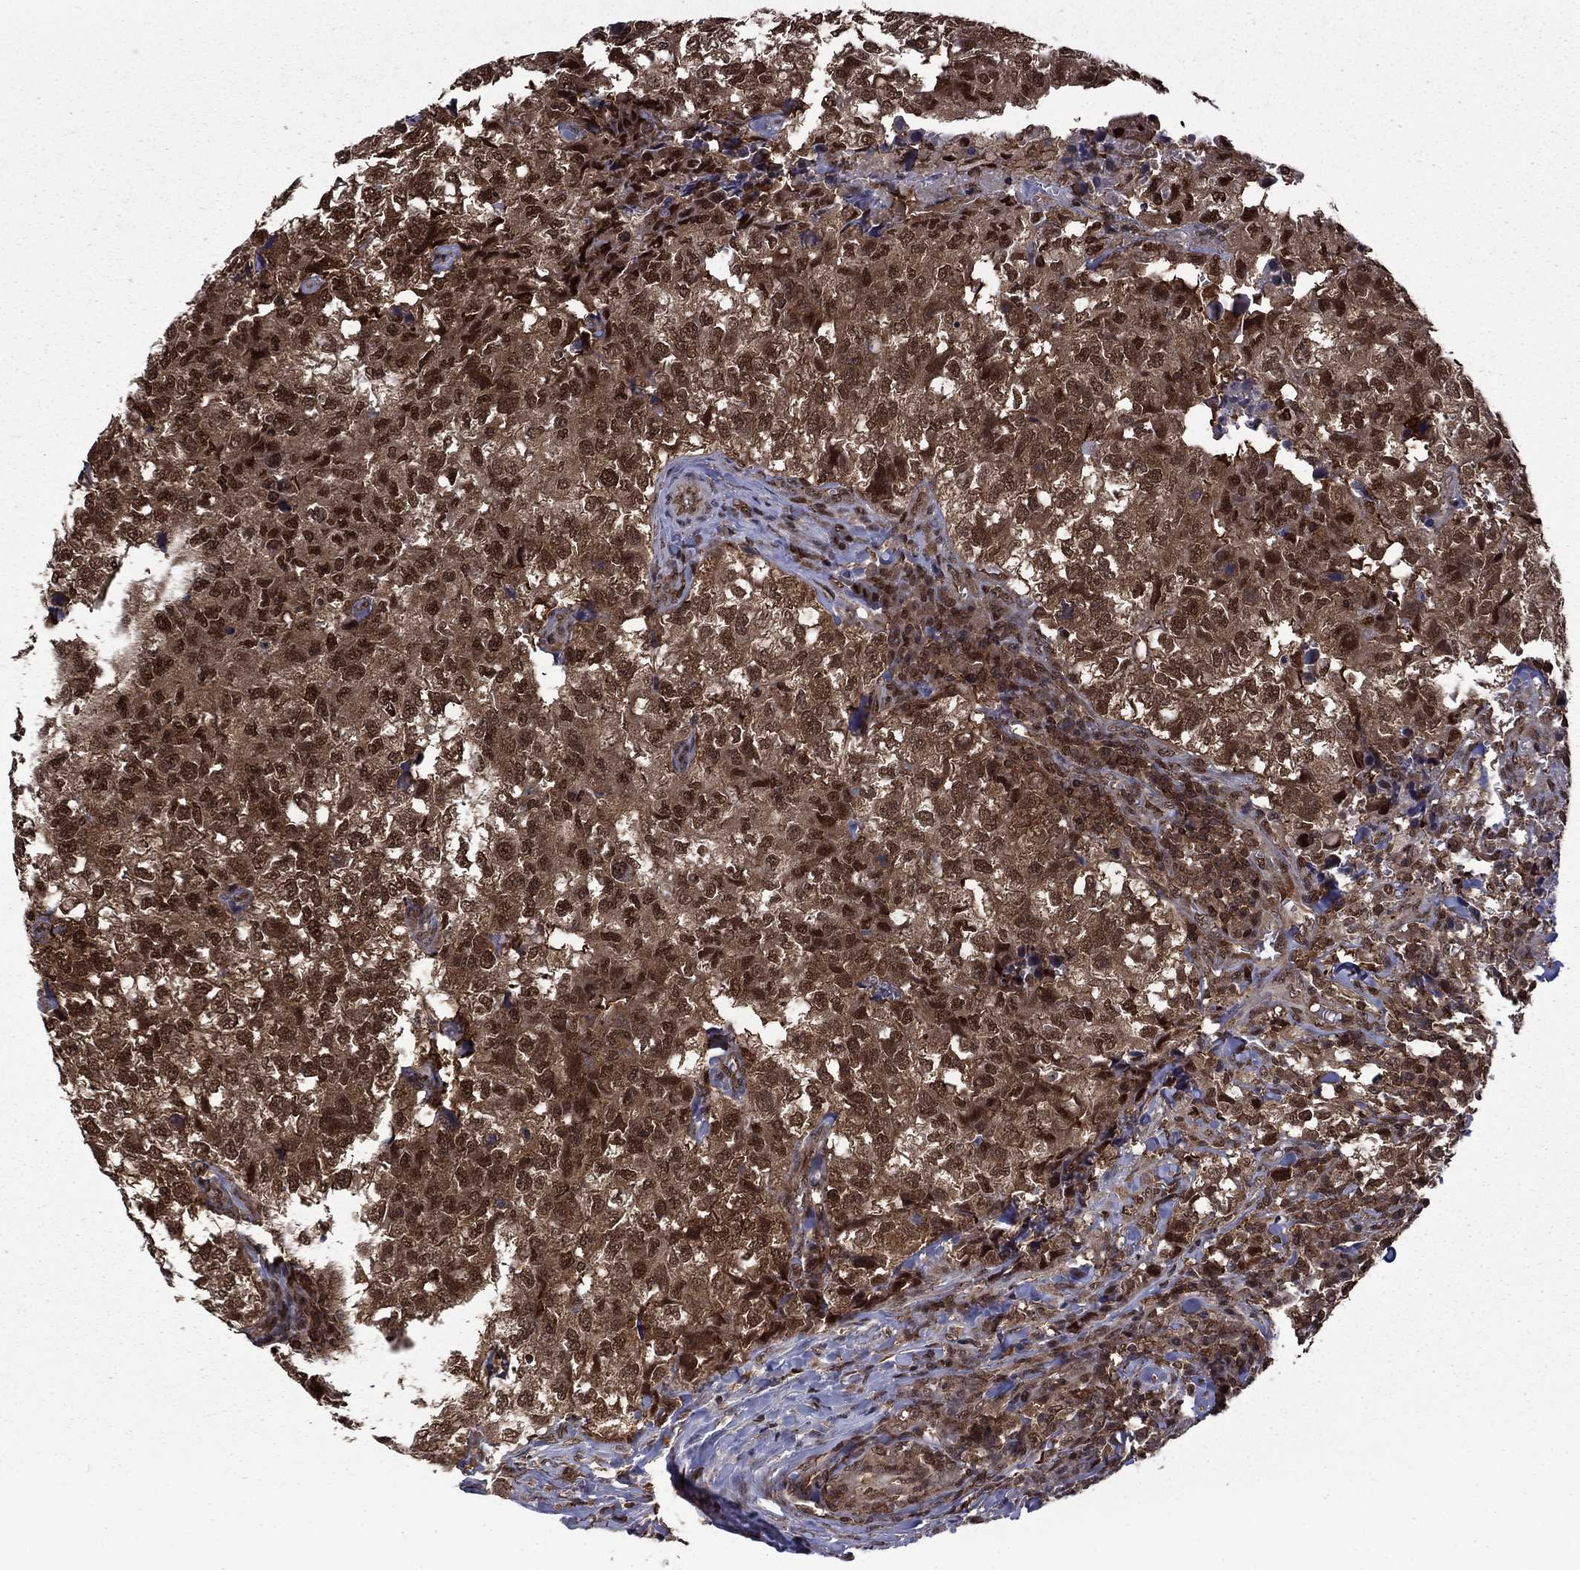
{"staining": {"intensity": "strong", "quantity": ">75%", "location": "nuclear"}, "tissue": "breast cancer", "cell_type": "Tumor cells", "image_type": "cancer", "snomed": [{"axis": "morphology", "description": "Duct carcinoma"}, {"axis": "topography", "description": "Breast"}], "caption": "A micrograph of human invasive ductal carcinoma (breast) stained for a protein reveals strong nuclear brown staining in tumor cells.", "gene": "PSMD2", "patient": {"sex": "female", "age": 30}}